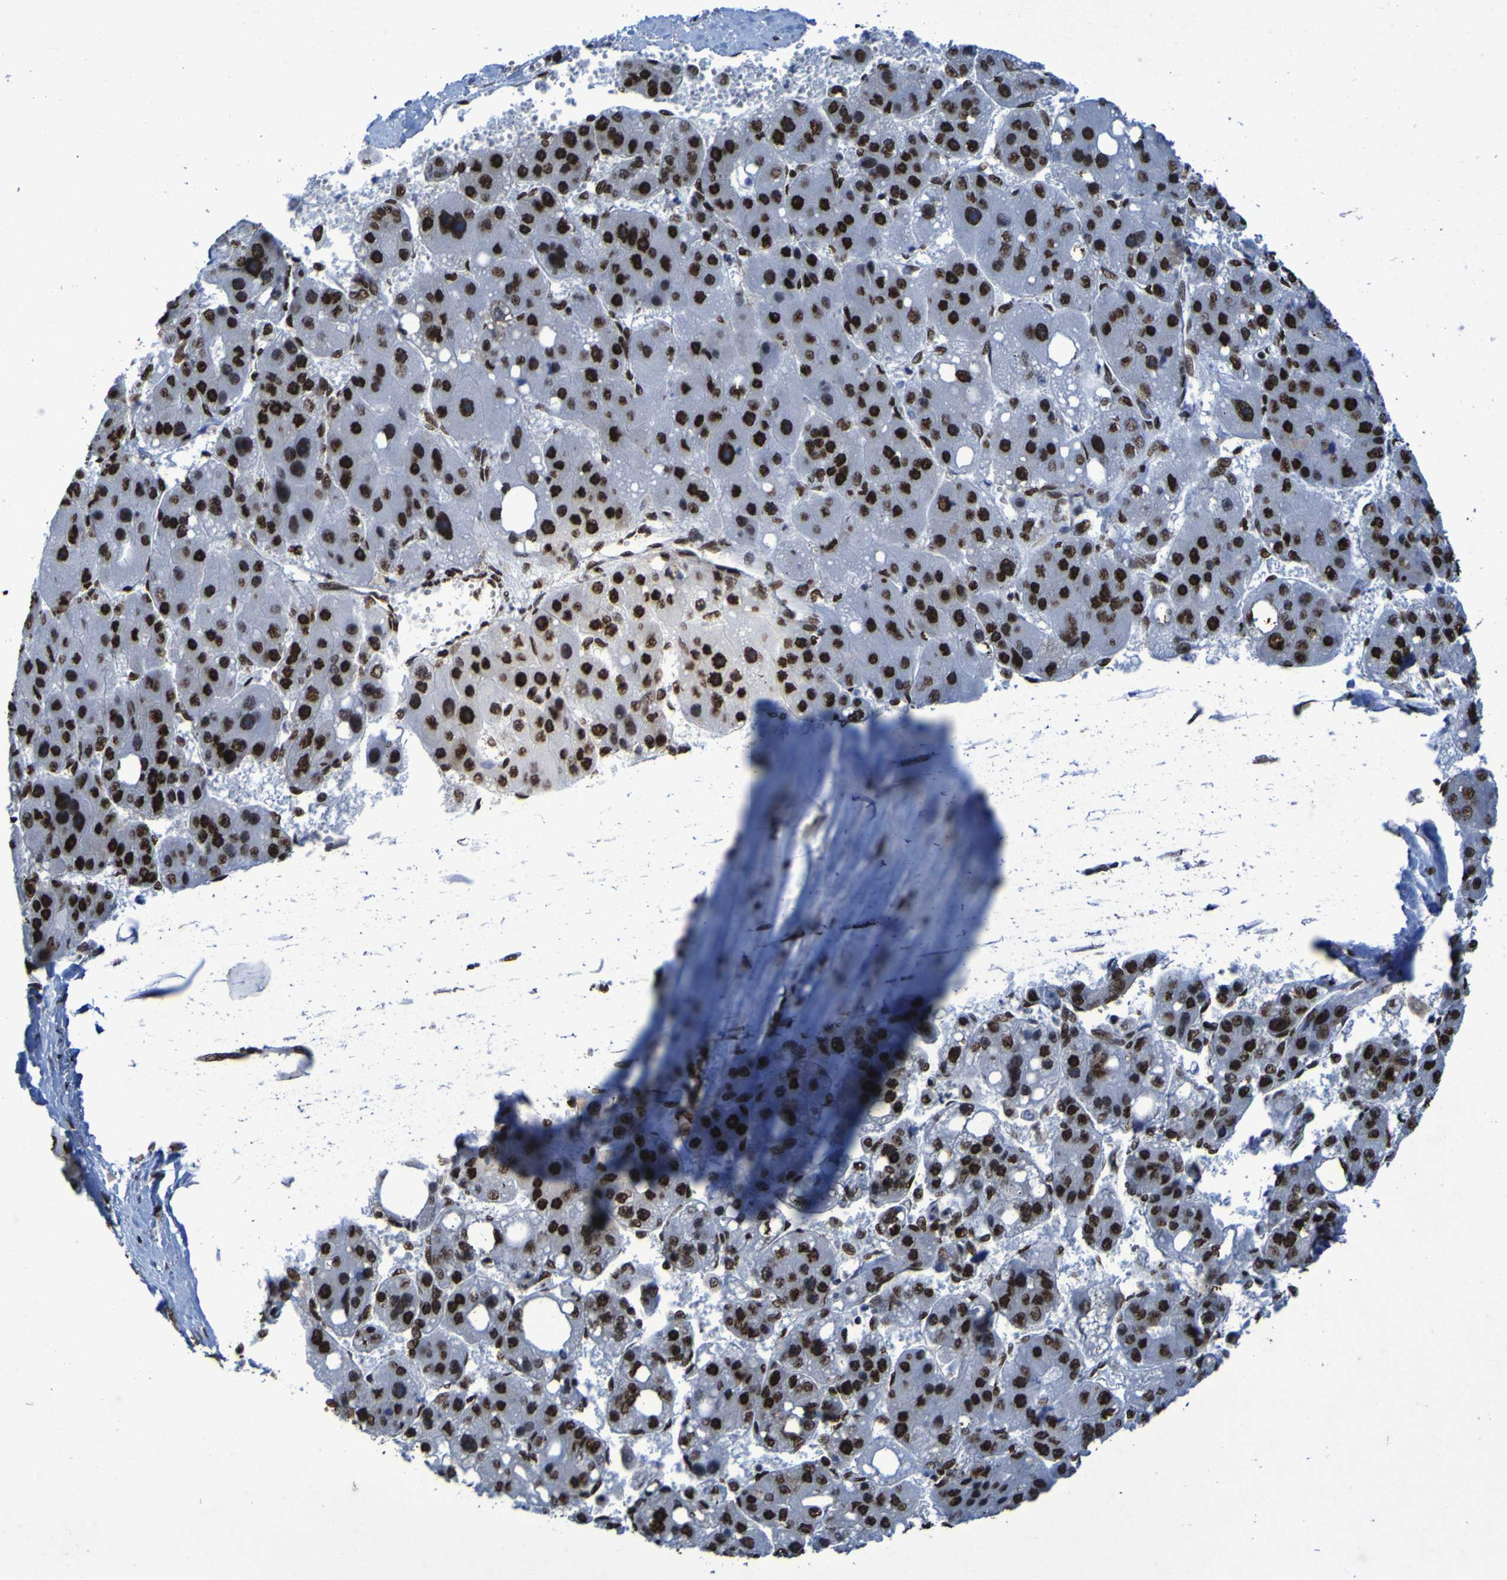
{"staining": {"intensity": "strong", "quantity": ">75%", "location": "nuclear"}, "tissue": "liver cancer", "cell_type": "Tumor cells", "image_type": "cancer", "snomed": [{"axis": "morphology", "description": "Carcinoma, Hepatocellular, NOS"}, {"axis": "topography", "description": "Liver"}], "caption": "Tumor cells reveal high levels of strong nuclear expression in about >75% of cells in liver hepatocellular carcinoma.", "gene": "HNRNPR", "patient": {"sex": "female", "age": 61}}